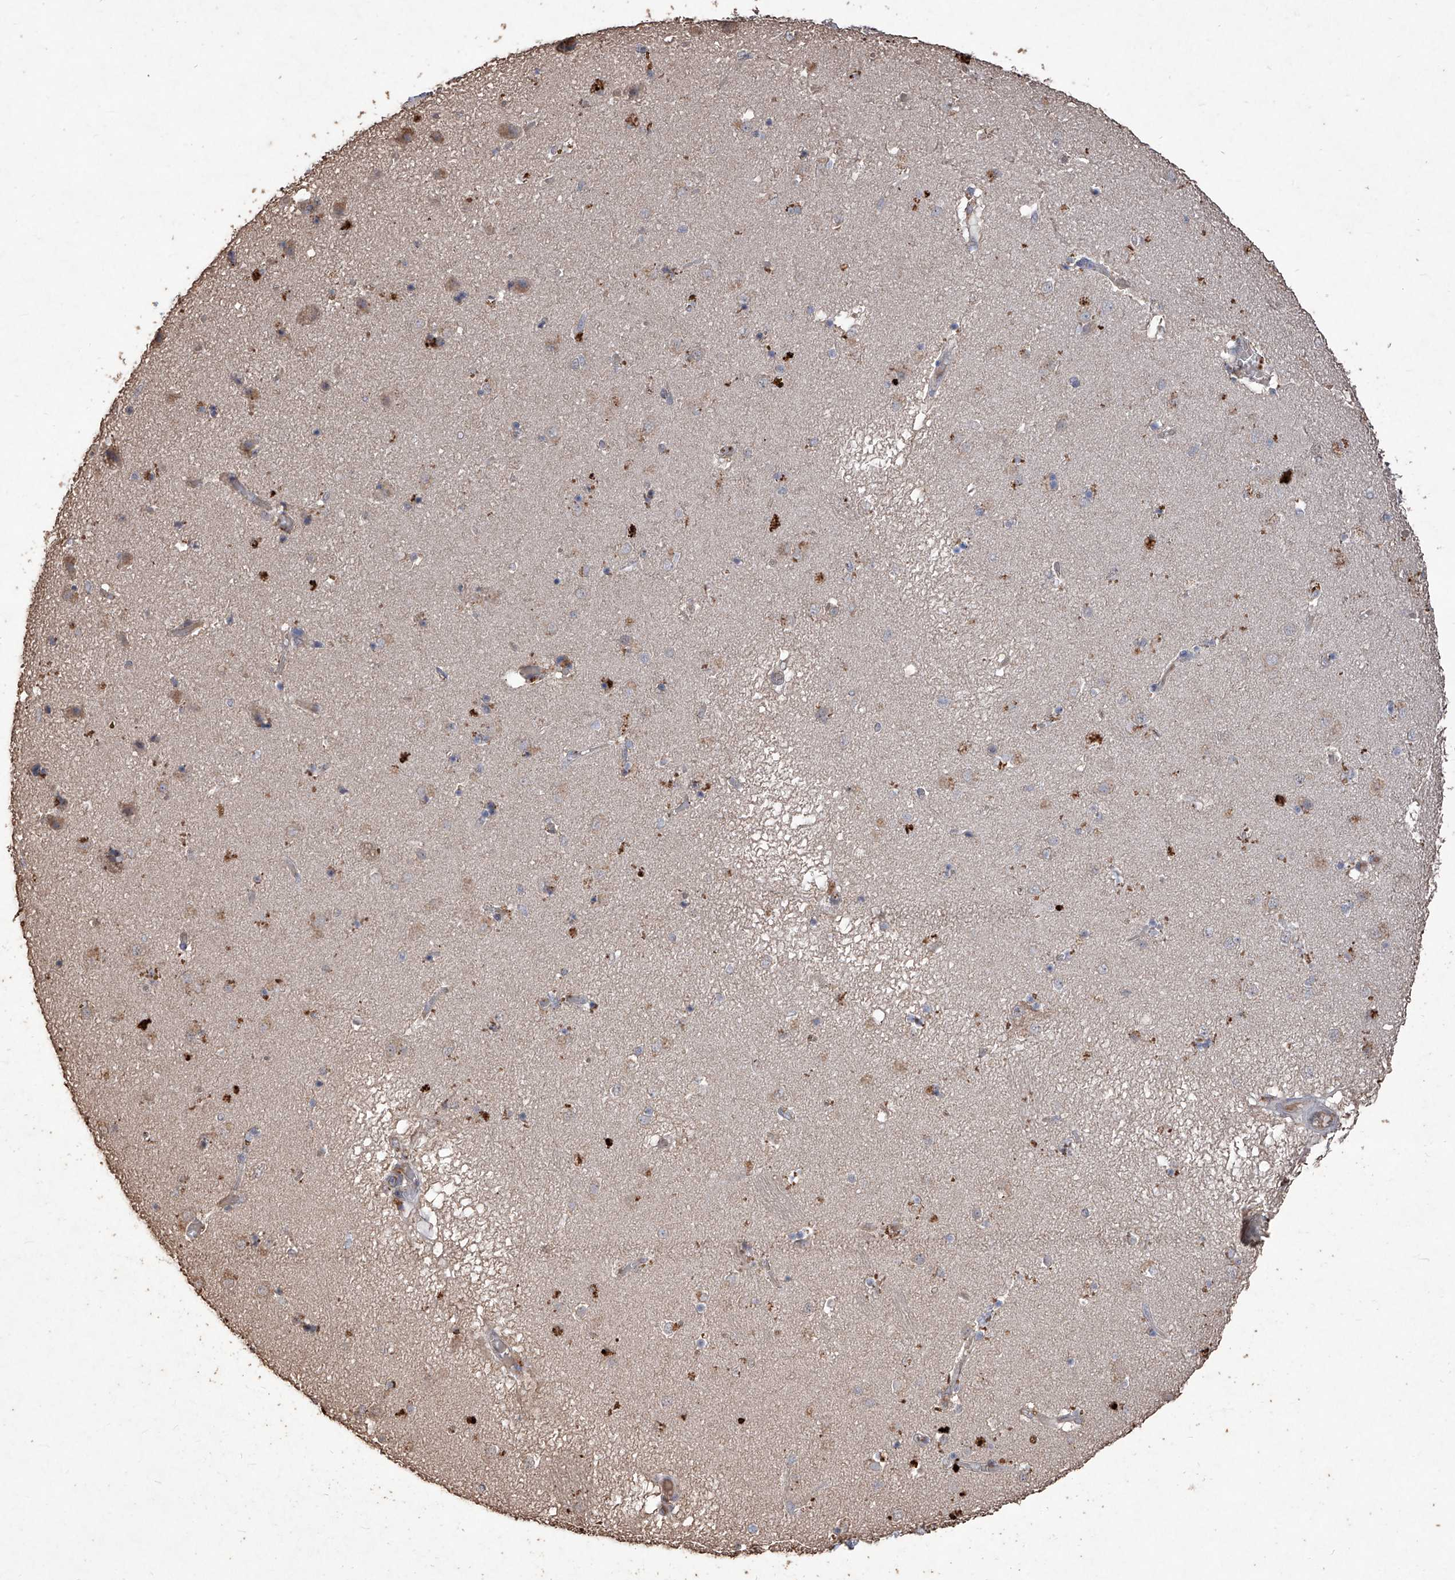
{"staining": {"intensity": "weak", "quantity": "<25%", "location": "cytoplasmic/membranous"}, "tissue": "caudate", "cell_type": "Glial cells", "image_type": "normal", "snomed": [{"axis": "morphology", "description": "Normal tissue, NOS"}, {"axis": "topography", "description": "Lateral ventricle wall"}], "caption": "High power microscopy photomicrograph of an immunohistochemistry (IHC) micrograph of normal caudate, revealing no significant positivity in glial cells.", "gene": "EML1", "patient": {"sex": "male", "age": 70}}